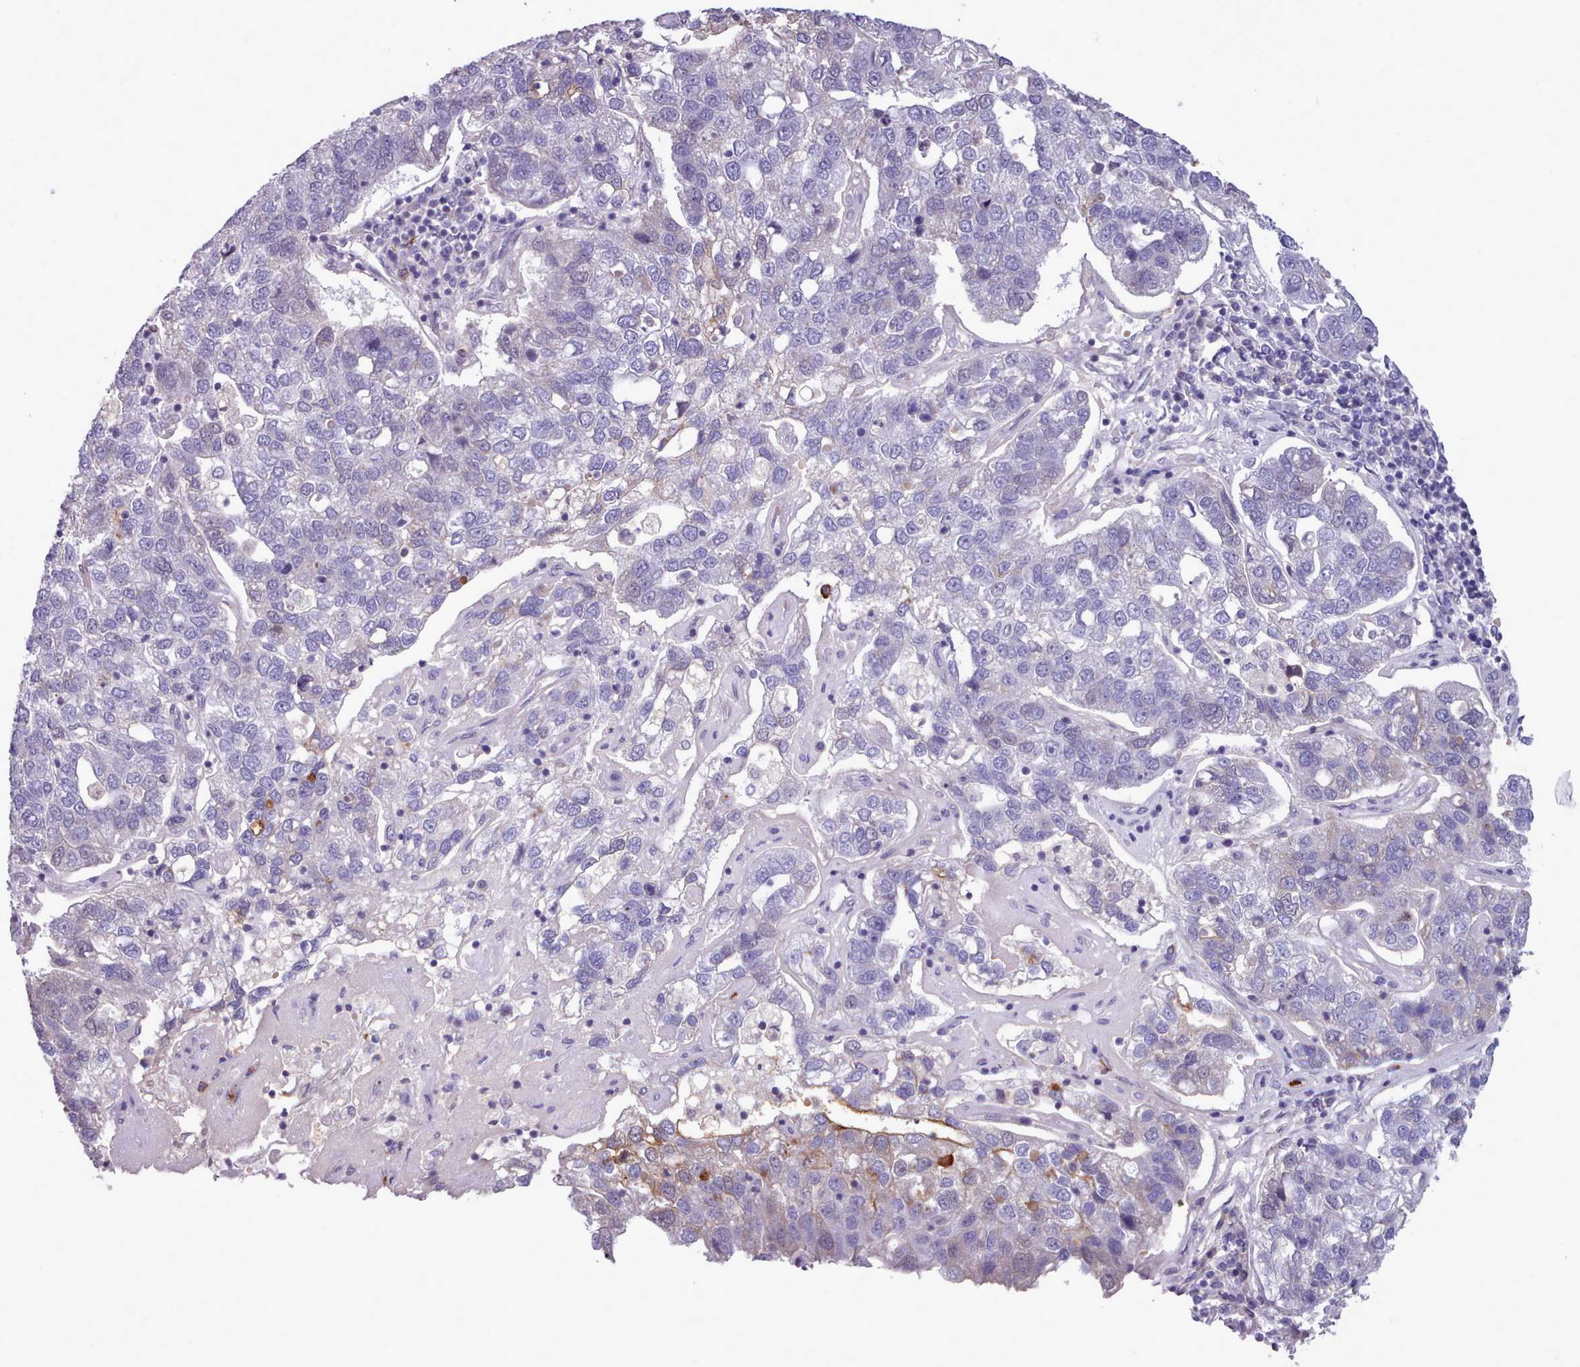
{"staining": {"intensity": "negative", "quantity": "none", "location": "none"}, "tissue": "pancreatic cancer", "cell_type": "Tumor cells", "image_type": "cancer", "snomed": [{"axis": "morphology", "description": "Adenocarcinoma, NOS"}, {"axis": "topography", "description": "Pancreas"}], "caption": "This is an immunohistochemistry (IHC) histopathology image of pancreatic cancer. There is no expression in tumor cells.", "gene": "KCTD16", "patient": {"sex": "female", "age": 61}}